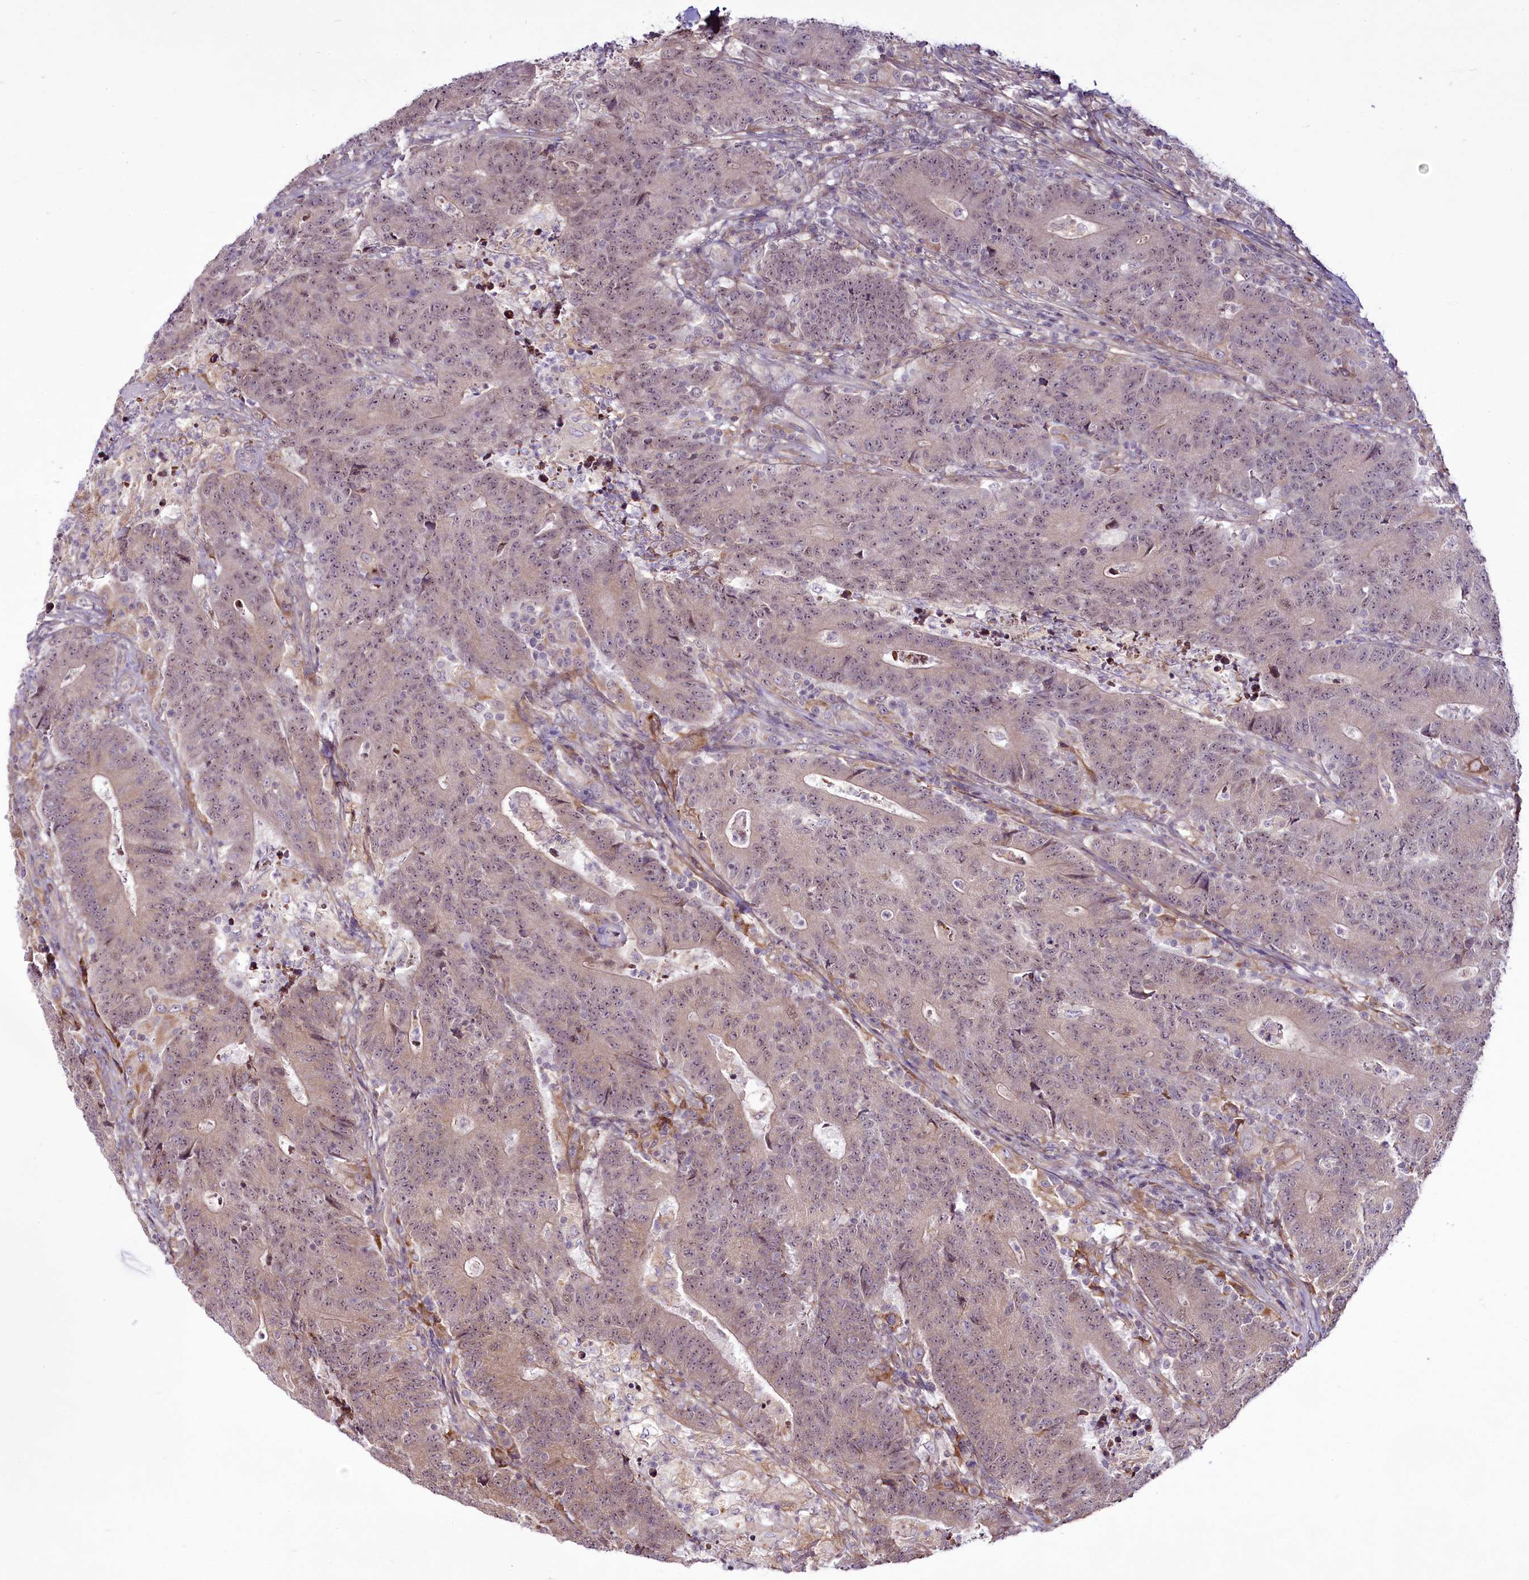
{"staining": {"intensity": "weak", "quantity": "25%-75%", "location": "nuclear"}, "tissue": "colorectal cancer", "cell_type": "Tumor cells", "image_type": "cancer", "snomed": [{"axis": "morphology", "description": "Adenocarcinoma, NOS"}, {"axis": "topography", "description": "Colon"}], "caption": "The histopathology image exhibits staining of adenocarcinoma (colorectal), revealing weak nuclear protein positivity (brown color) within tumor cells.", "gene": "RSBN1", "patient": {"sex": "female", "age": 75}}